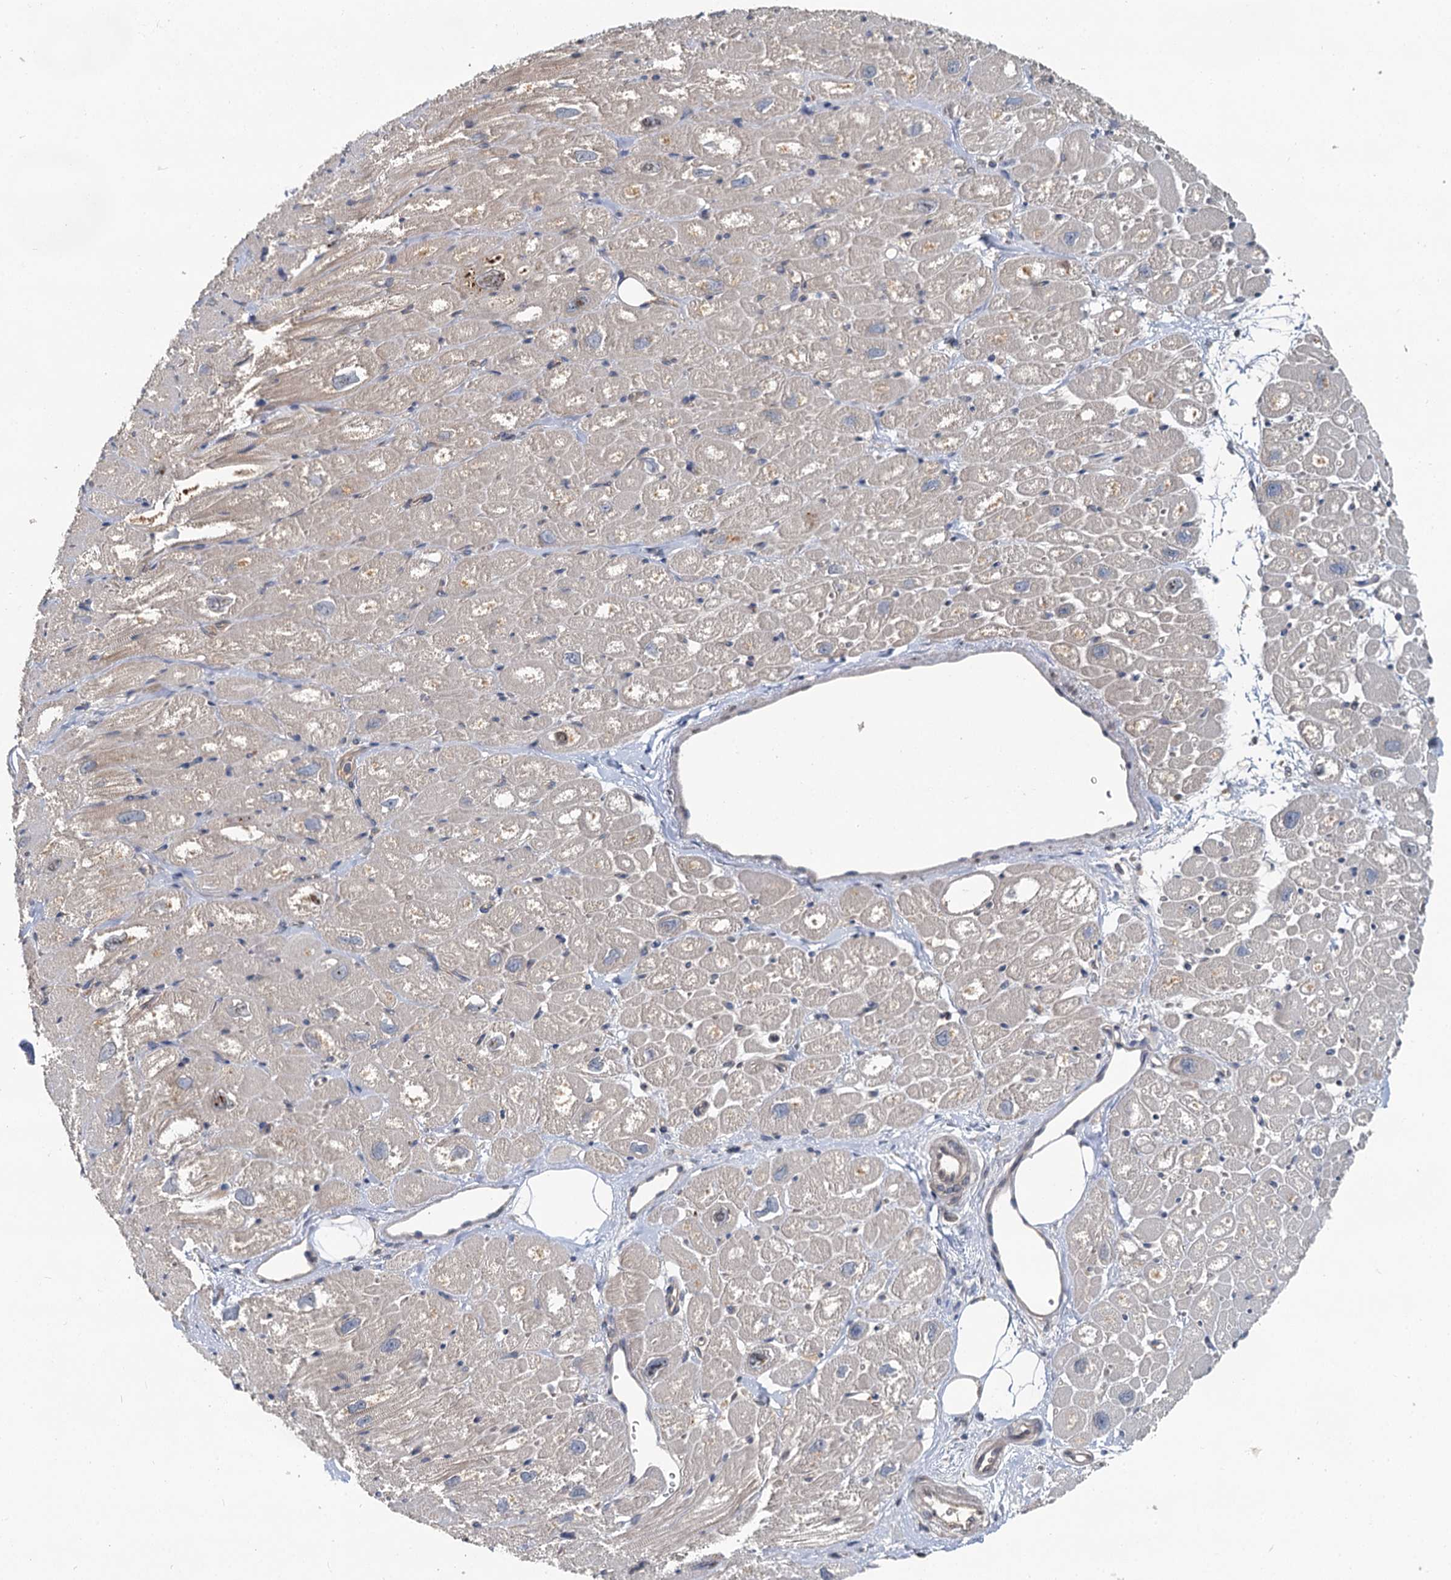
{"staining": {"intensity": "moderate", "quantity": "<25%", "location": "cytoplasmic/membranous"}, "tissue": "heart muscle", "cell_type": "Cardiomyocytes", "image_type": "normal", "snomed": [{"axis": "morphology", "description": "Normal tissue, NOS"}, {"axis": "topography", "description": "Heart"}], "caption": "Normal heart muscle was stained to show a protein in brown. There is low levels of moderate cytoplasmic/membranous staining in approximately <25% of cardiomyocytes. The staining was performed using DAB (3,3'-diaminobenzidine) to visualize the protein expression in brown, while the nuclei were stained in blue with hematoxylin (Magnification: 20x).", "gene": "ZNF324", "patient": {"sex": "male", "age": 50}}